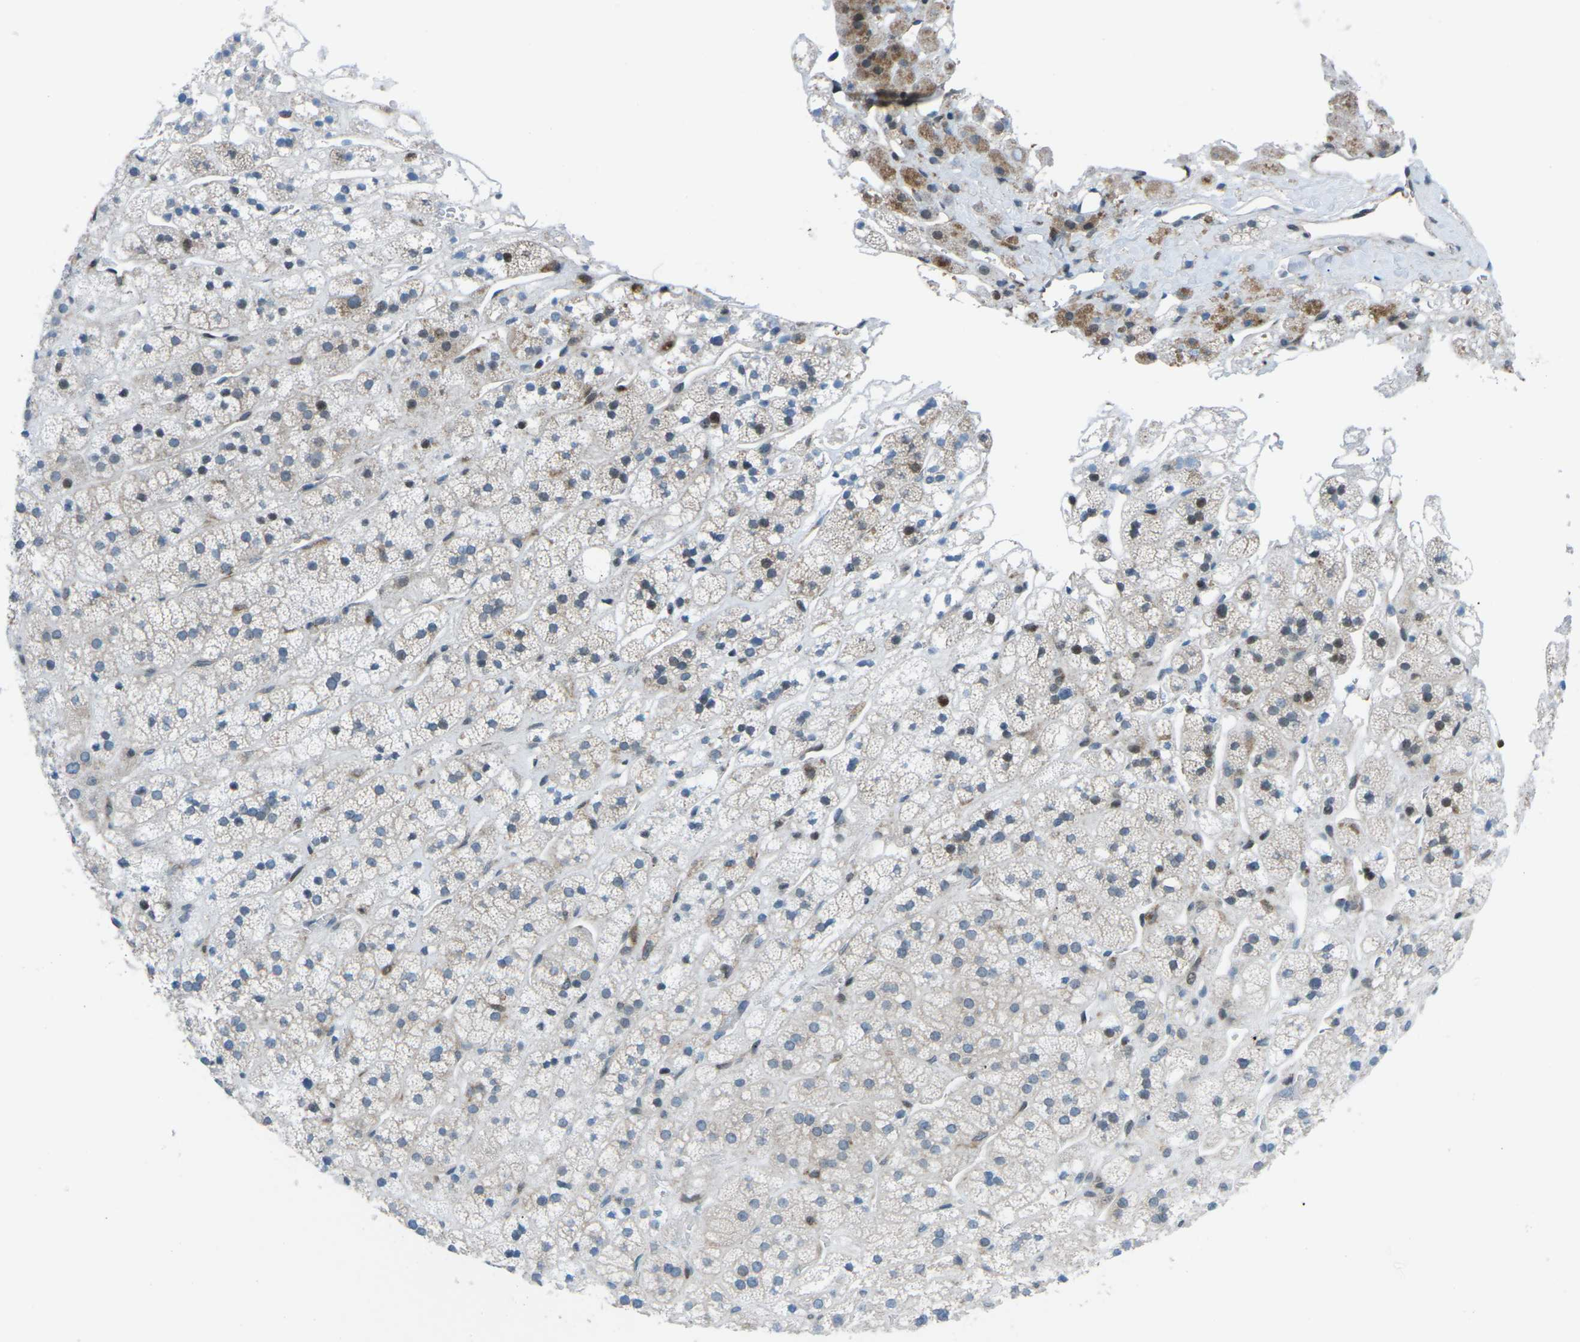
{"staining": {"intensity": "moderate", "quantity": "<25%", "location": "cytoplasmic/membranous,nuclear"}, "tissue": "adrenal gland", "cell_type": "Glandular cells", "image_type": "normal", "snomed": [{"axis": "morphology", "description": "Normal tissue, NOS"}, {"axis": "topography", "description": "Adrenal gland"}], "caption": "Immunohistochemical staining of unremarkable human adrenal gland demonstrates moderate cytoplasmic/membranous,nuclear protein positivity in about <25% of glandular cells.", "gene": "MBNL1", "patient": {"sex": "male", "age": 56}}